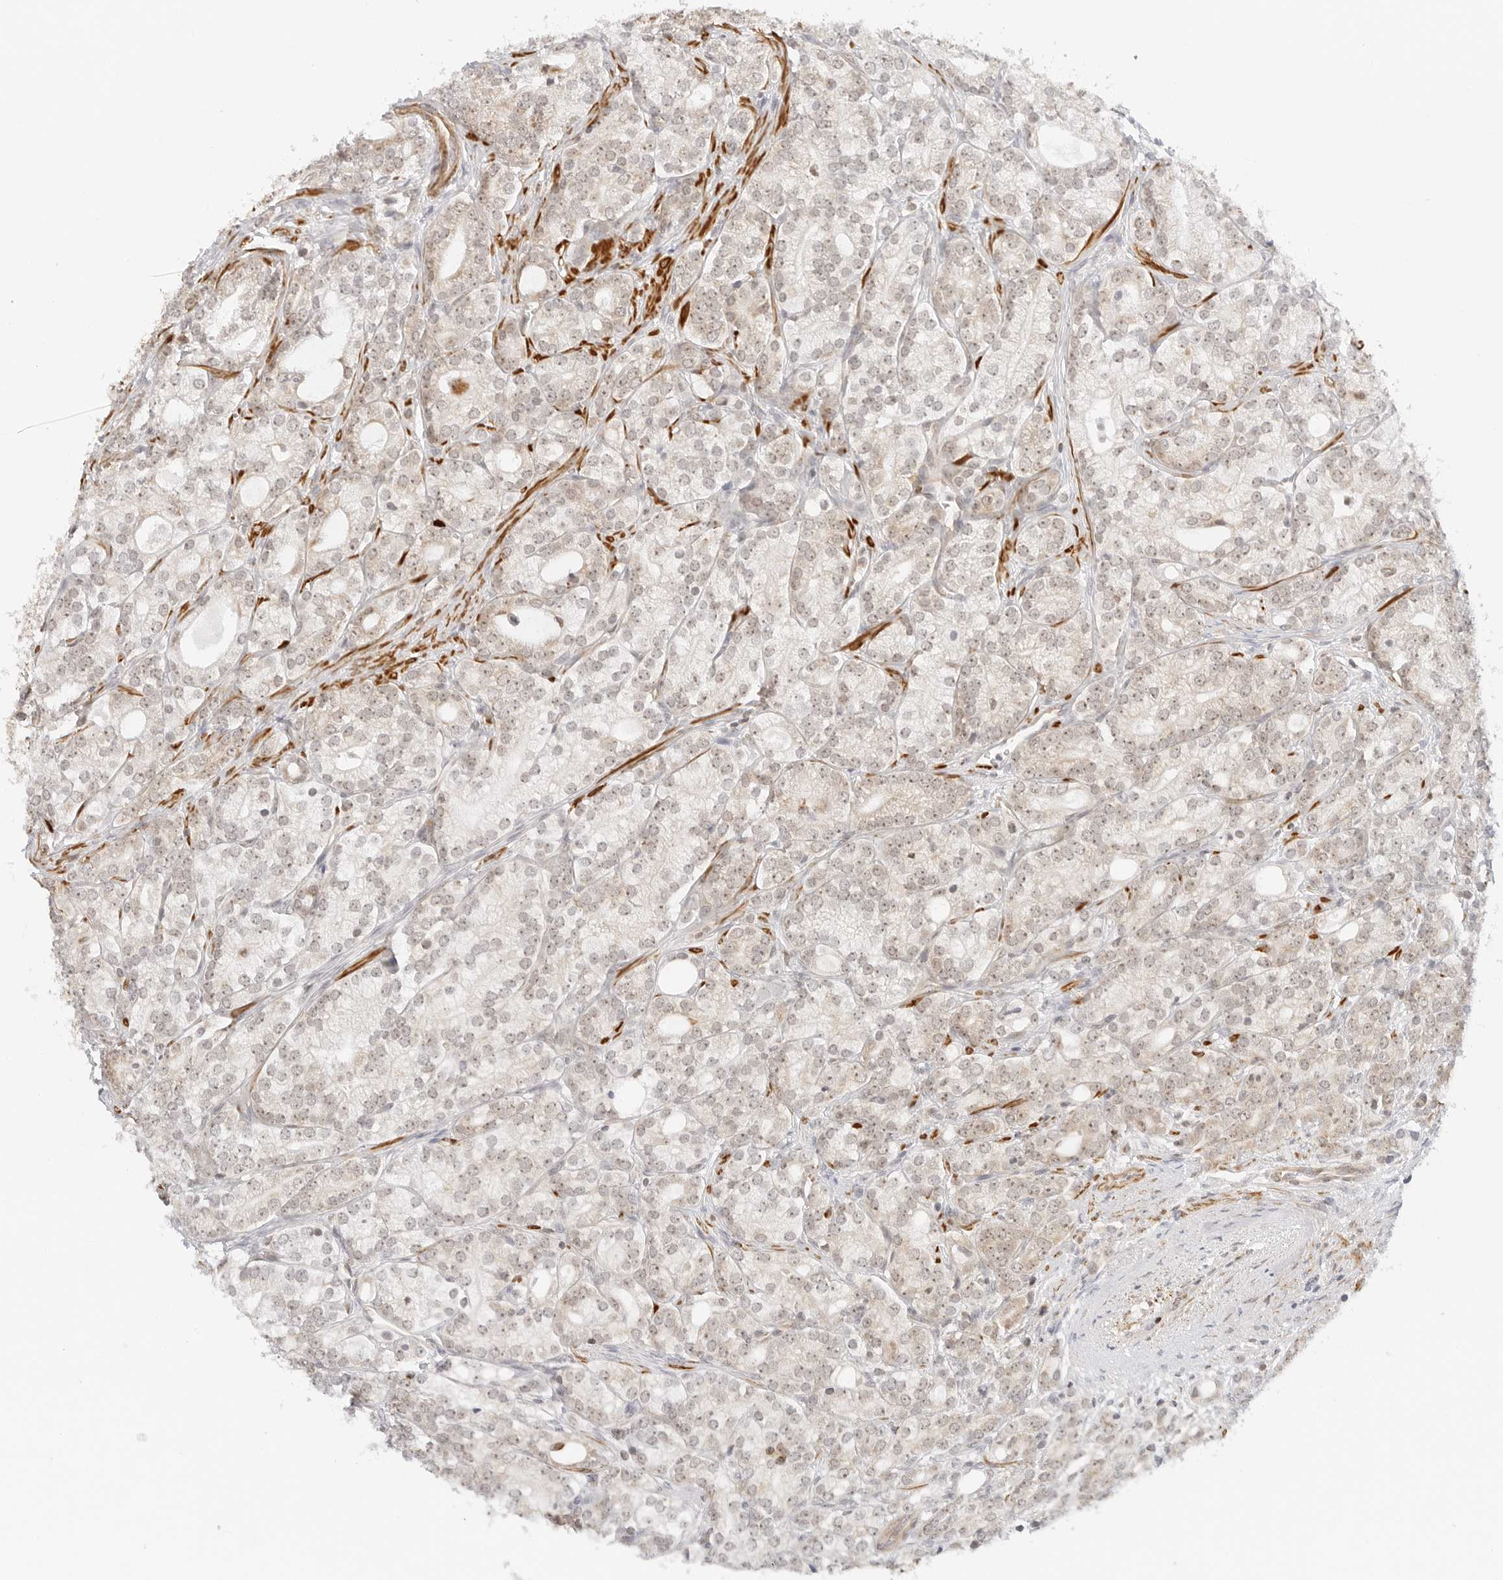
{"staining": {"intensity": "weak", "quantity": ">75%", "location": "cytoplasmic/membranous,nuclear"}, "tissue": "prostate cancer", "cell_type": "Tumor cells", "image_type": "cancer", "snomed": [{"axis": "morphology", "description": "Adenocarcinoma, High grade"}, {"axis": "topography", "description": "Prostate"}], "caption": "Weak cytoplasmic/membranous and nuclear staining is present in approximately >75% of tumor cells in prostate cancer (adenocarcinoma (high-grade)).", "gene": "GORAB", "patient": {"sex": "male", "age": 57}}